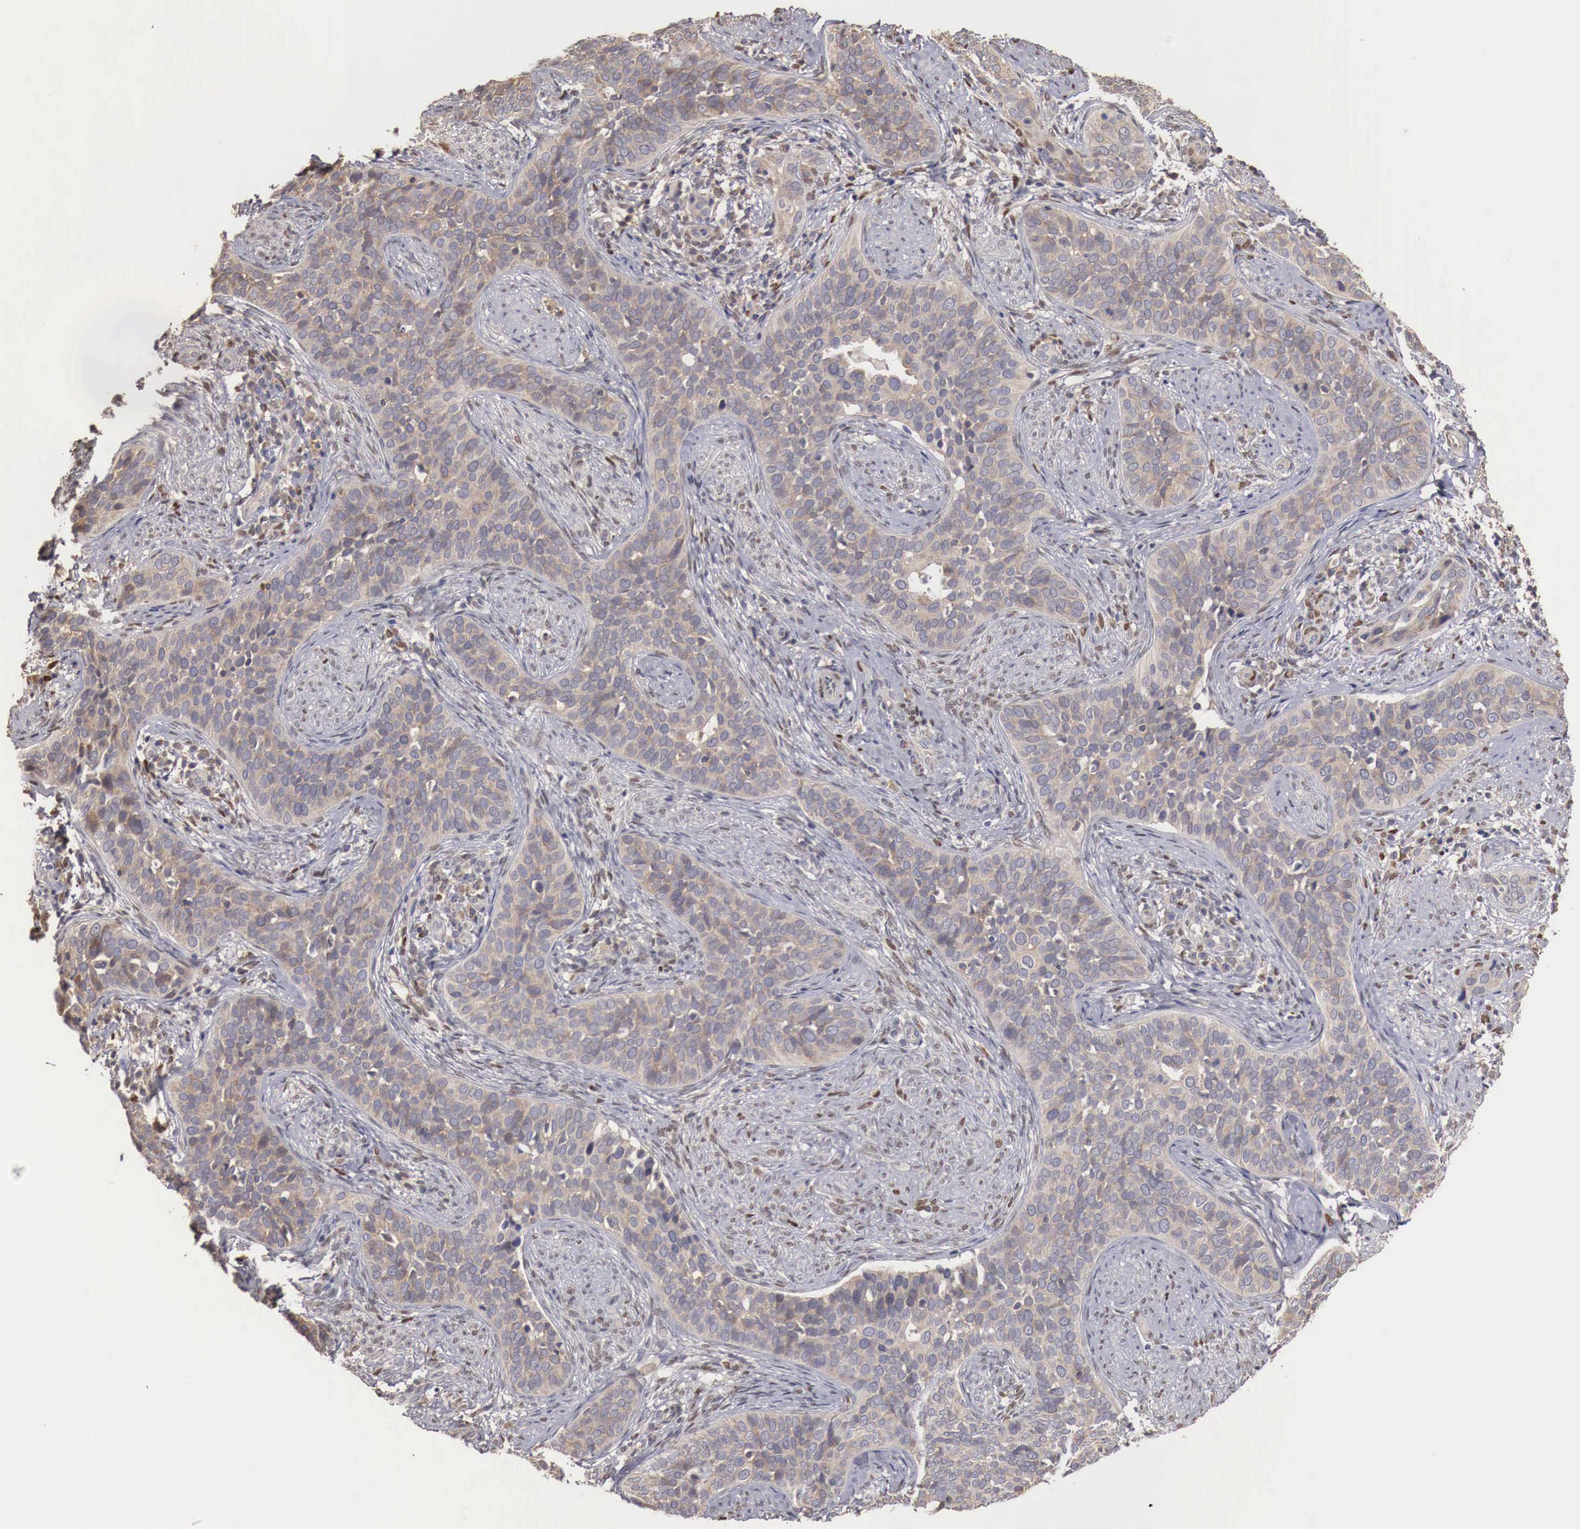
{"staining": {"intensity": "weak", "quantity": "25%-75%", "location": "cytoplasmic/membranous"}, "tissue": "cervical cancer", "cell_type": "Tumor cells", "image_type": "cancer", "snomed": [{"axis": "morphology", "description": "Squamous cell carcinoma, NOS"}, {"axis": "topography", "description": "Cervix"}], "caption": "Cervical cancer stained with a protein marker shows weak staining in tumor cells.", "gene": "KHDRBS2", "patient": {"sex": "female", "age": 31}}